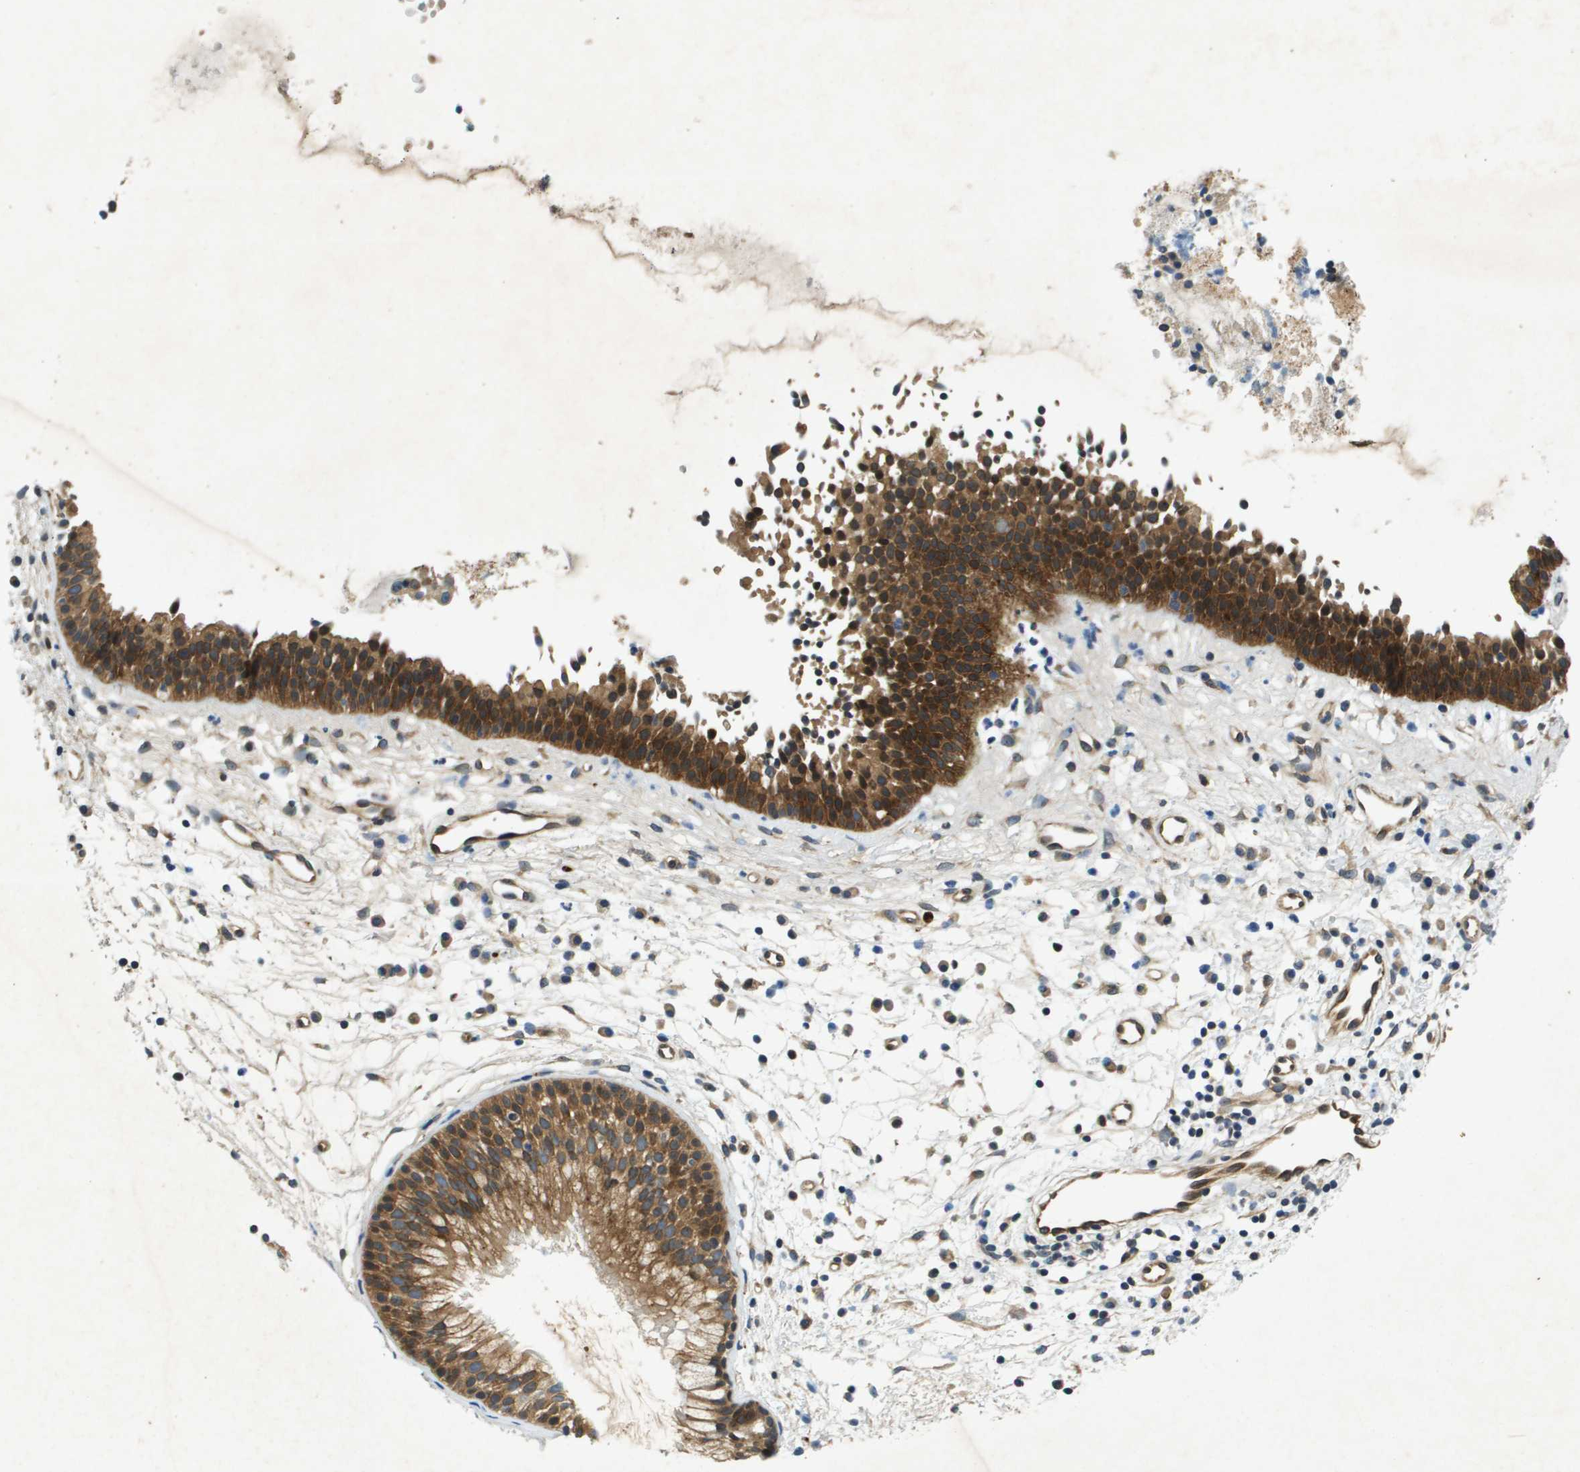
{"staining": {"intensity": "strong", "quantity": ">75%", "location": "cytoplasmic/membranous"}, "tissue": "nasopharynx", "cell_type": "Respiratory epithelial cells", "image_type": "normal", "snomed": [{"axis": "morphology", "description": "Normal tissue, NOS"}, {"axis": "topography", "description": "Nasopharynx"}], "caption": "Strong cytoplasmic/membranous positivity for a protein is identified in about >75% of respiratory epithelial cells of benign nasopharynx using IHC.", "gene": "PGAP3", "patient": {"sex": "male", "age": 21}}